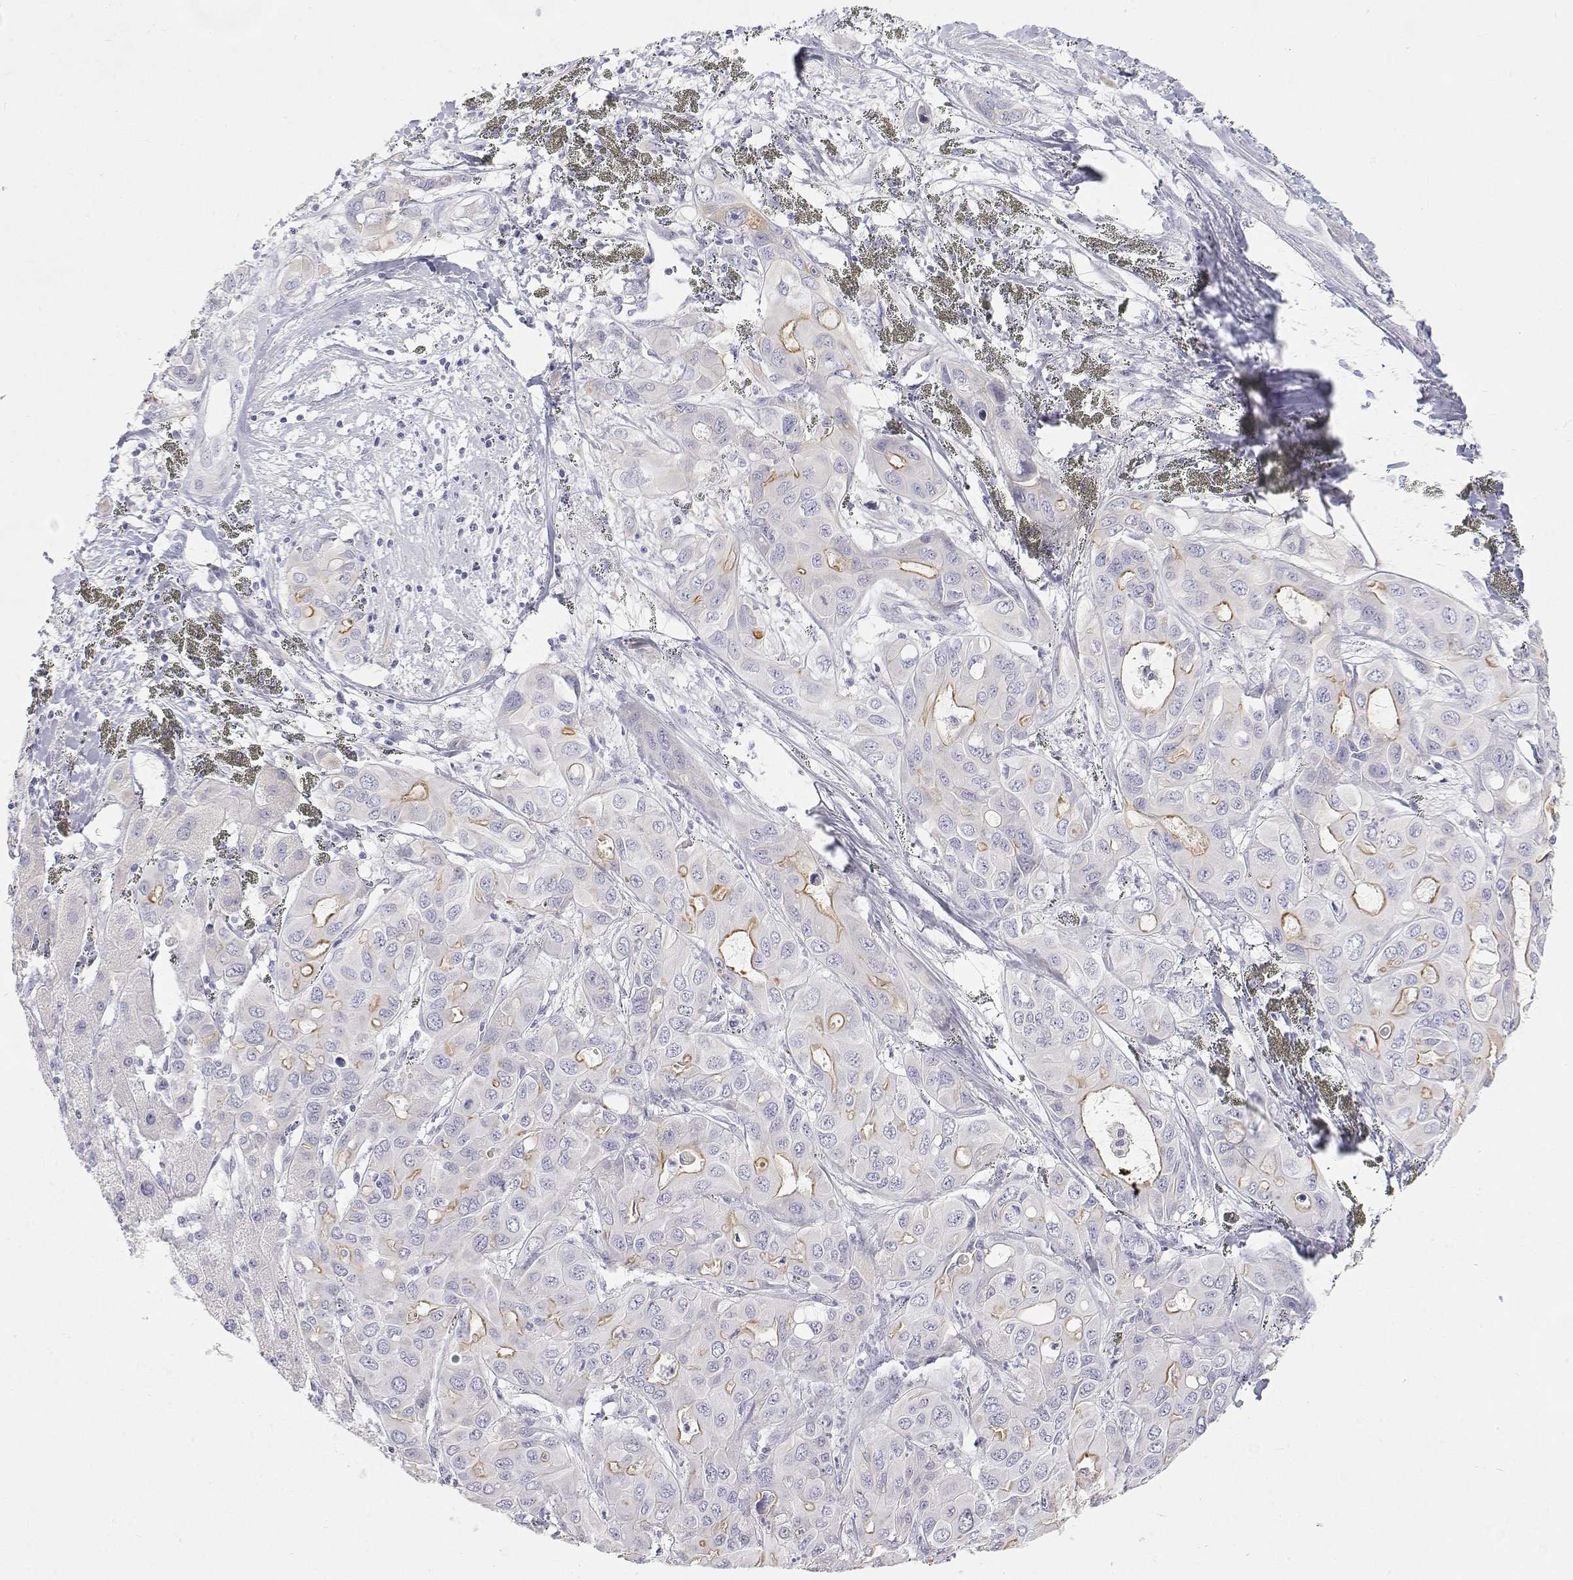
{"staining": {"intensity": "moderate", "quantity": "<25%", "location": "cytoplasmic/membranous"}, "tissue": "liver cancer", "cell_type": "Tumor cells", "image_type": "cancer", "snomed": [{"axis": "morphology", "description": "Cholangiocarcinoma"}, {"axis": "topography", "description": "Liver"}], "caption": "DAB immunohistochemical staining of liver cancer (cholangiocarcinoma) reveals moderate cytoplasmic/membranous protein expression in approximately <25% of tumor cells.", "gene": "MISP", "patient": {"sex": "female", "age": 60}}